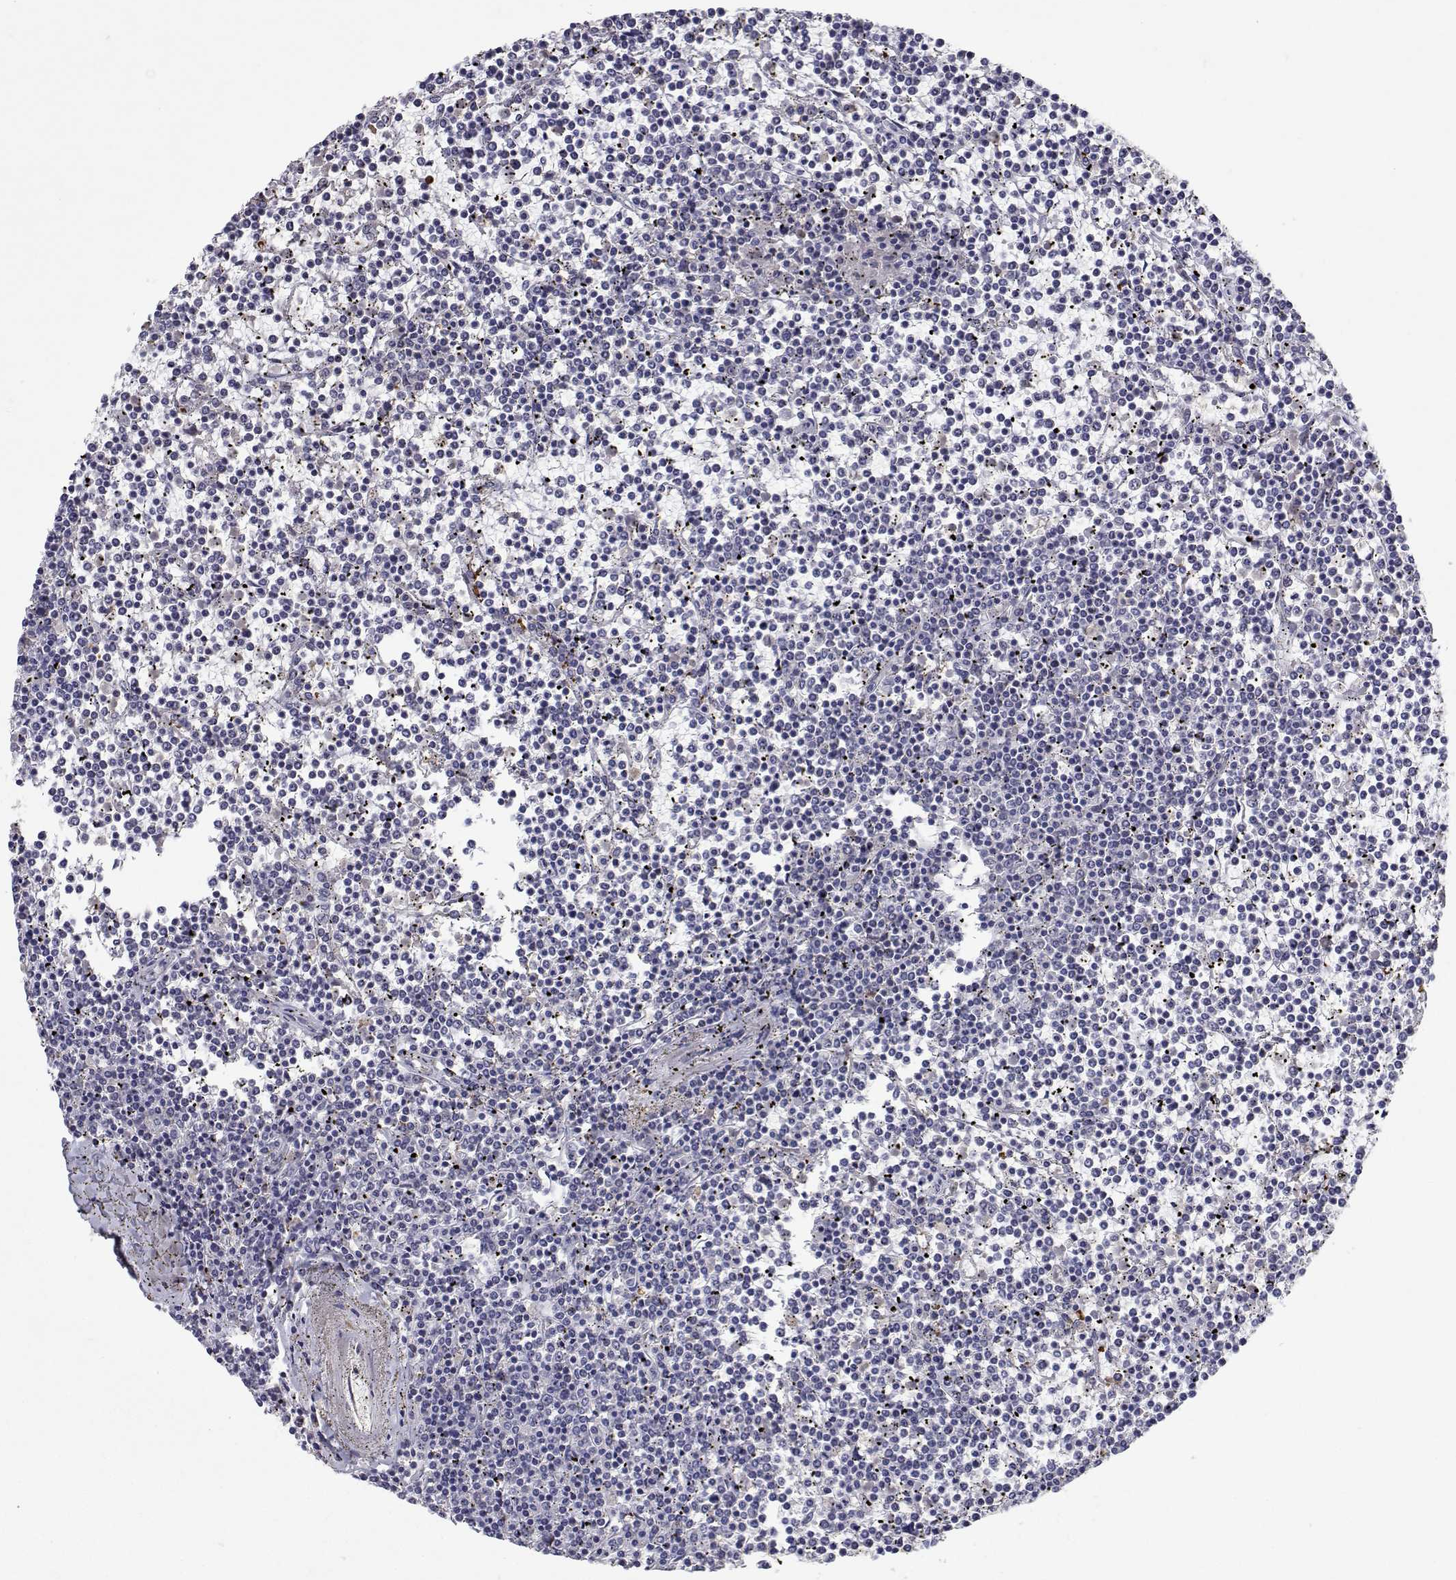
{"staining": {"intensity": "negative", "quantity": "none", "location": "none"}, "tissue": "lymphoma", "cell_type": "Tumor cells", "image_type": "cancer", "snomed": [{"axis": "morphology", "description": "Malignant lymphoma, non-Hodgkin's type, Low grade"}, {"axis": "topography", "description": "Spleen"}], "caption": "DAB (3,3'-diaminobenzidine) immunohistochemical staining of low-grade malignant lymphoma, non-Hodgkin's type exhibits no significant staining in tumor cells. (DAB (3,3'-diaminobenzidine) immunohistochemistry (IHC) with hematoxylin counter stain).", "gene": "RBPJL", "patient": {"sex": "female", "age": 19}}